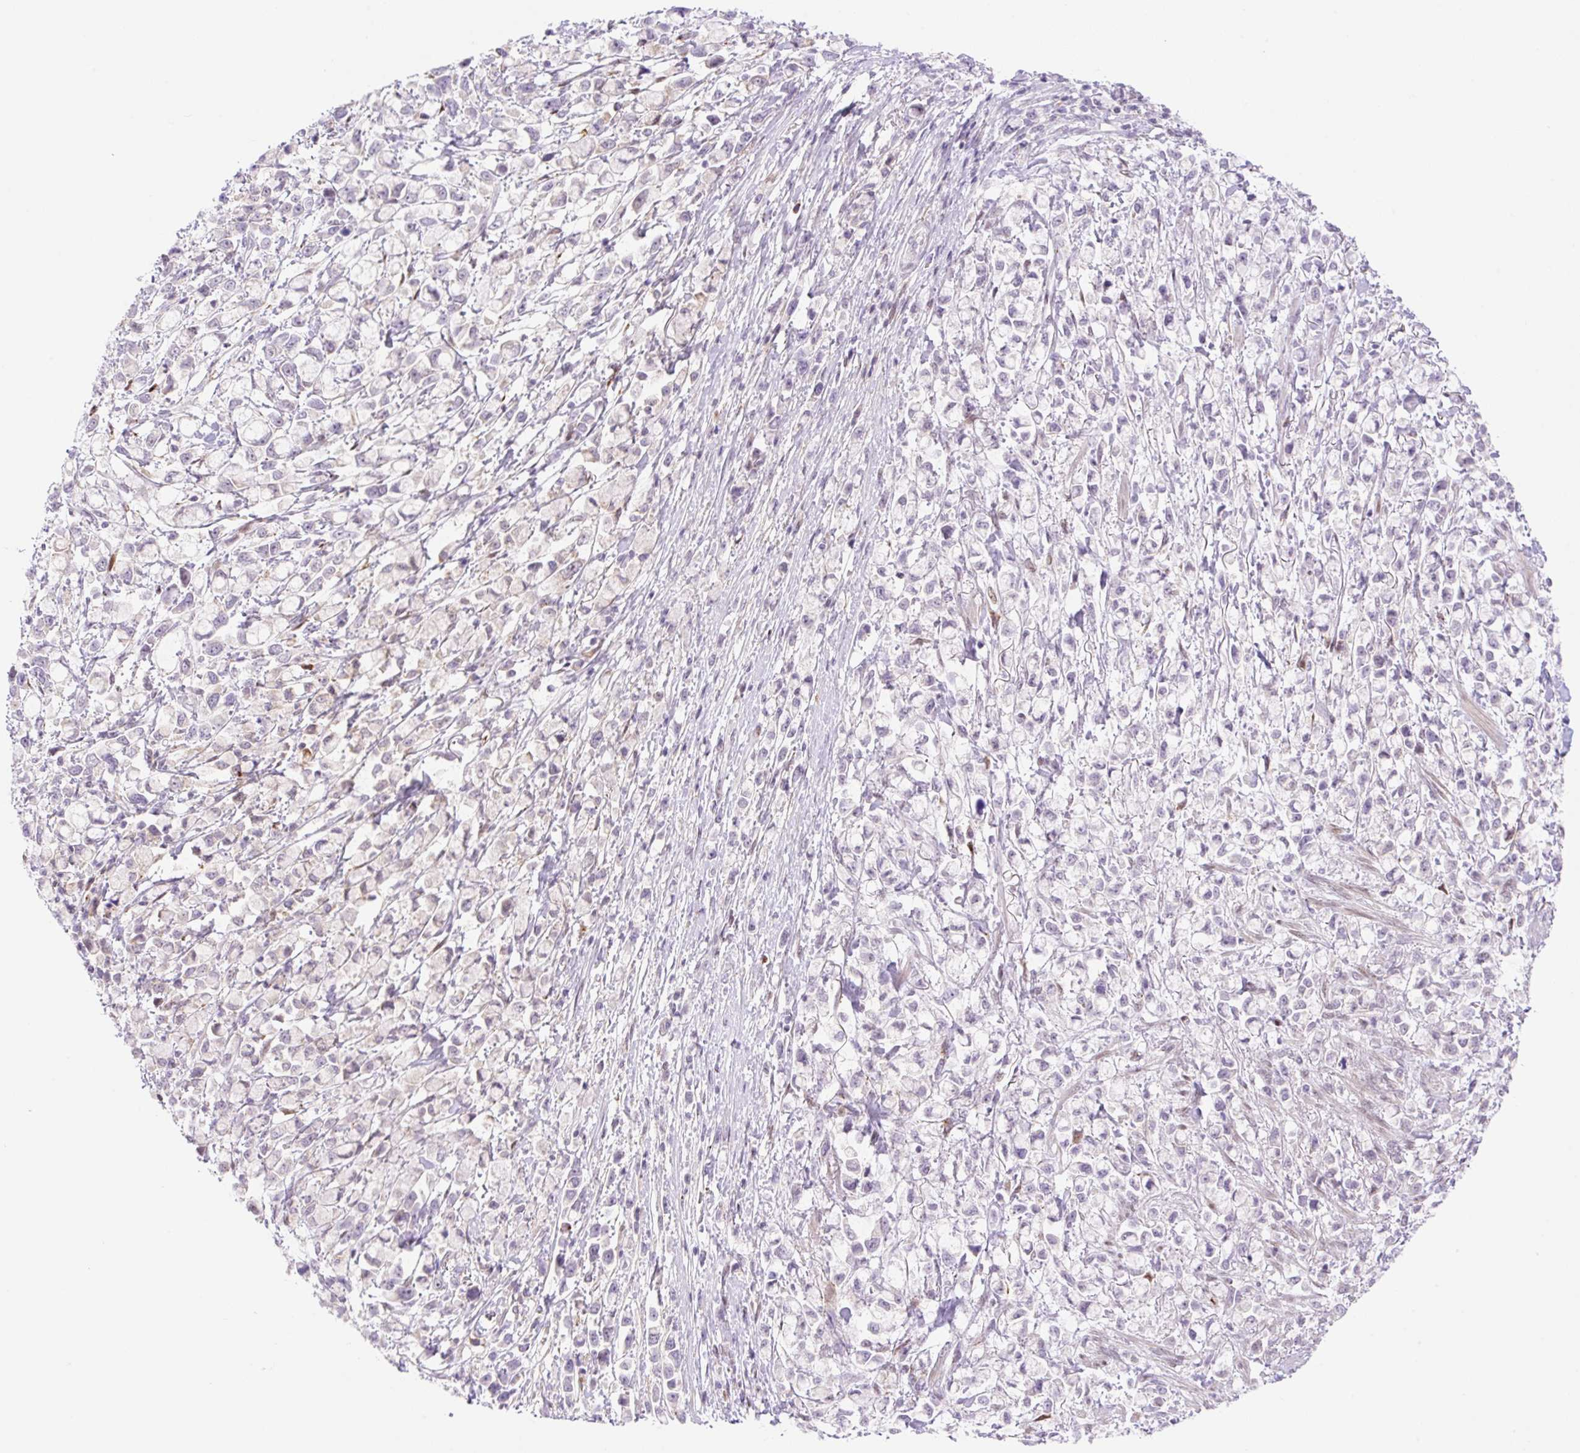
{"staining": {"intensity": "negative", "quantity": "none", "location": "none"}, "tissue": "stomach cancer", "cell_type": "Tumor cells", "image_type": "cancer", "snomed": [{"axis": "morphology", "description": "Adenocarcinoma, NOS"}, {"axis": "topography", "description": "Stomach"}], "caption": "This is a histopathology image of IHC staining of stomach cancer, which shows no staining in tumor cells. (Stains: DAB immunohistochemistry with hematoxylin counter stain, Microscopy: brightfield microscopy at high magnification).", "gene": "ZFP41", "patient": {"sex": "female", "age": 81}}